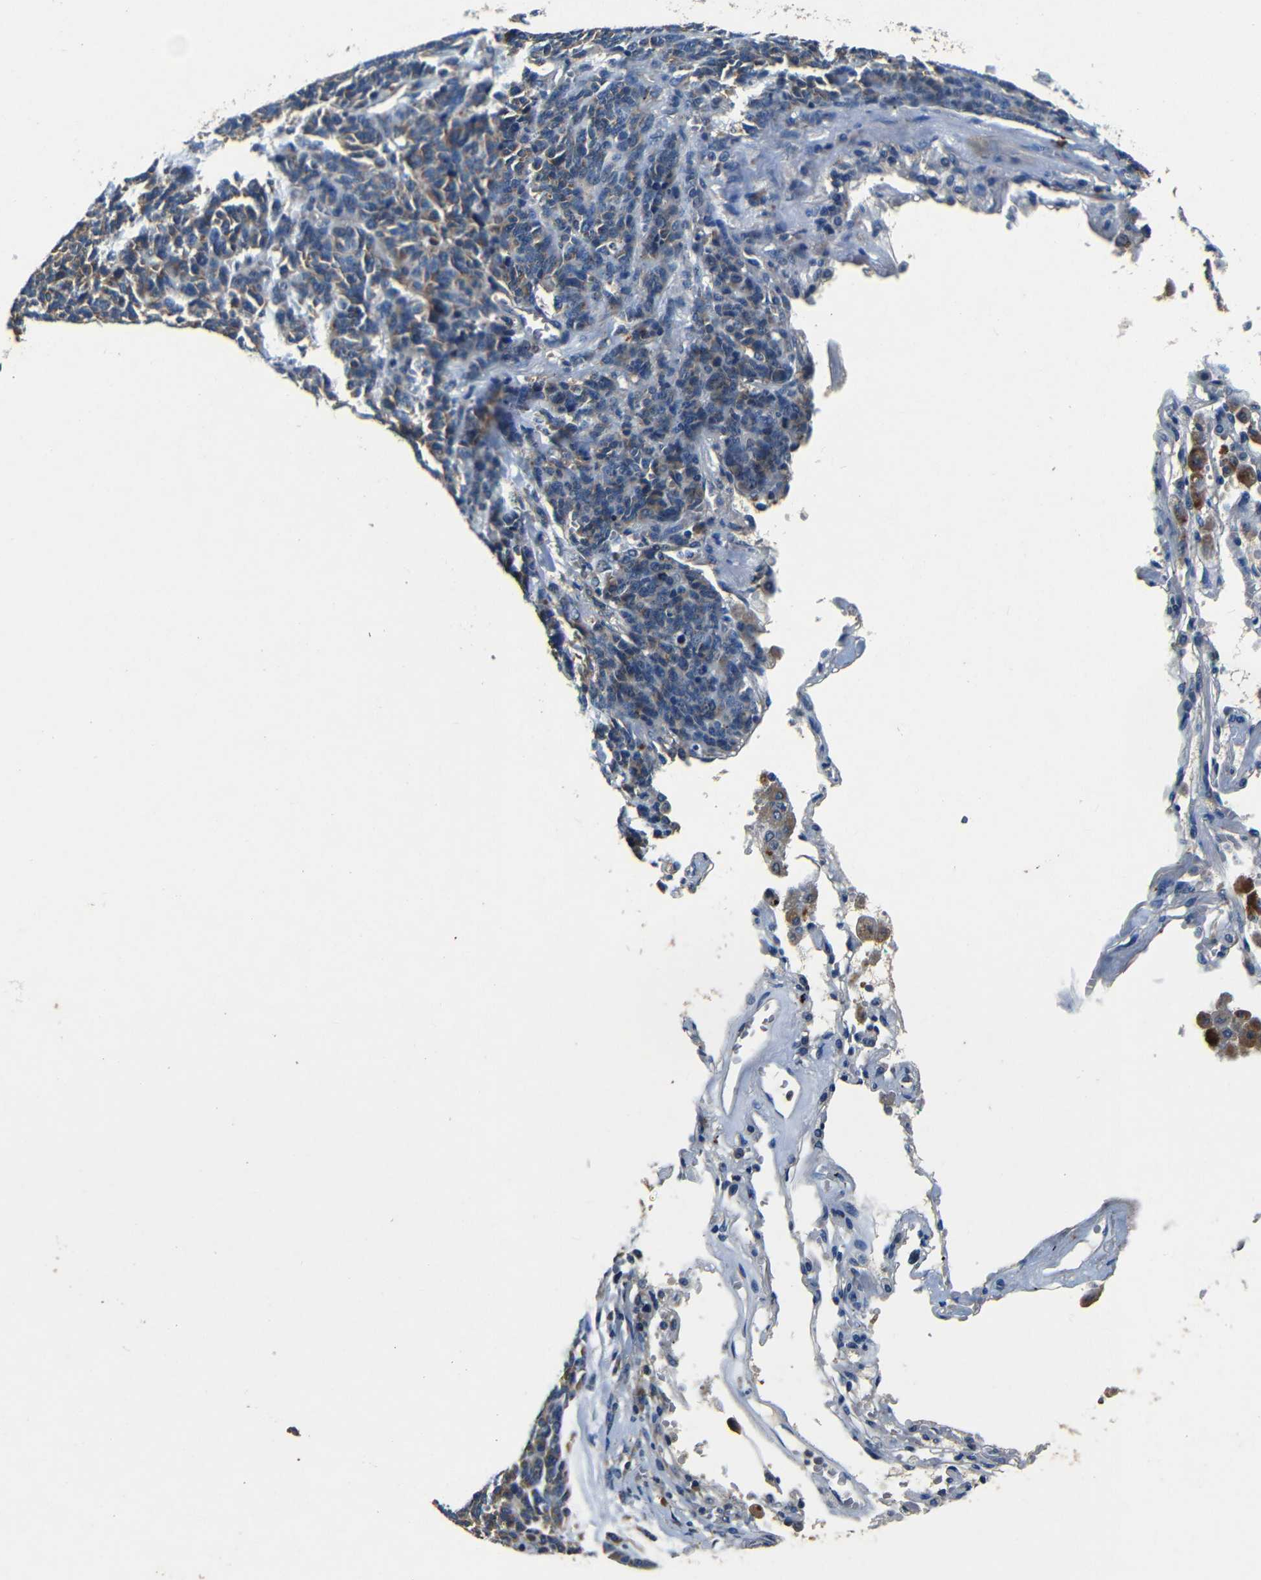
{"staining": {"intensity": "weak", "quantity": "25%-75%", "location": "cytoplasmic/membranous"}, "tissue": "lung cancer", "cell_type": "Tumor cells", "image_type": "cancer", "snomed": [{"axis": "morphology", "description": "Neoplasm, malignant, NOS"}, {"axis": "topography", "description": "Lung"}], "caption": "This micrograph demonstrates immunohistochemistry (IHC) staining of lung cancer, with low weak cytoplasmic/membranous expression in about 25%-75% of tumor cells.", "gene": "MTX1", "patient": {"sex": "female", "age": 58}}